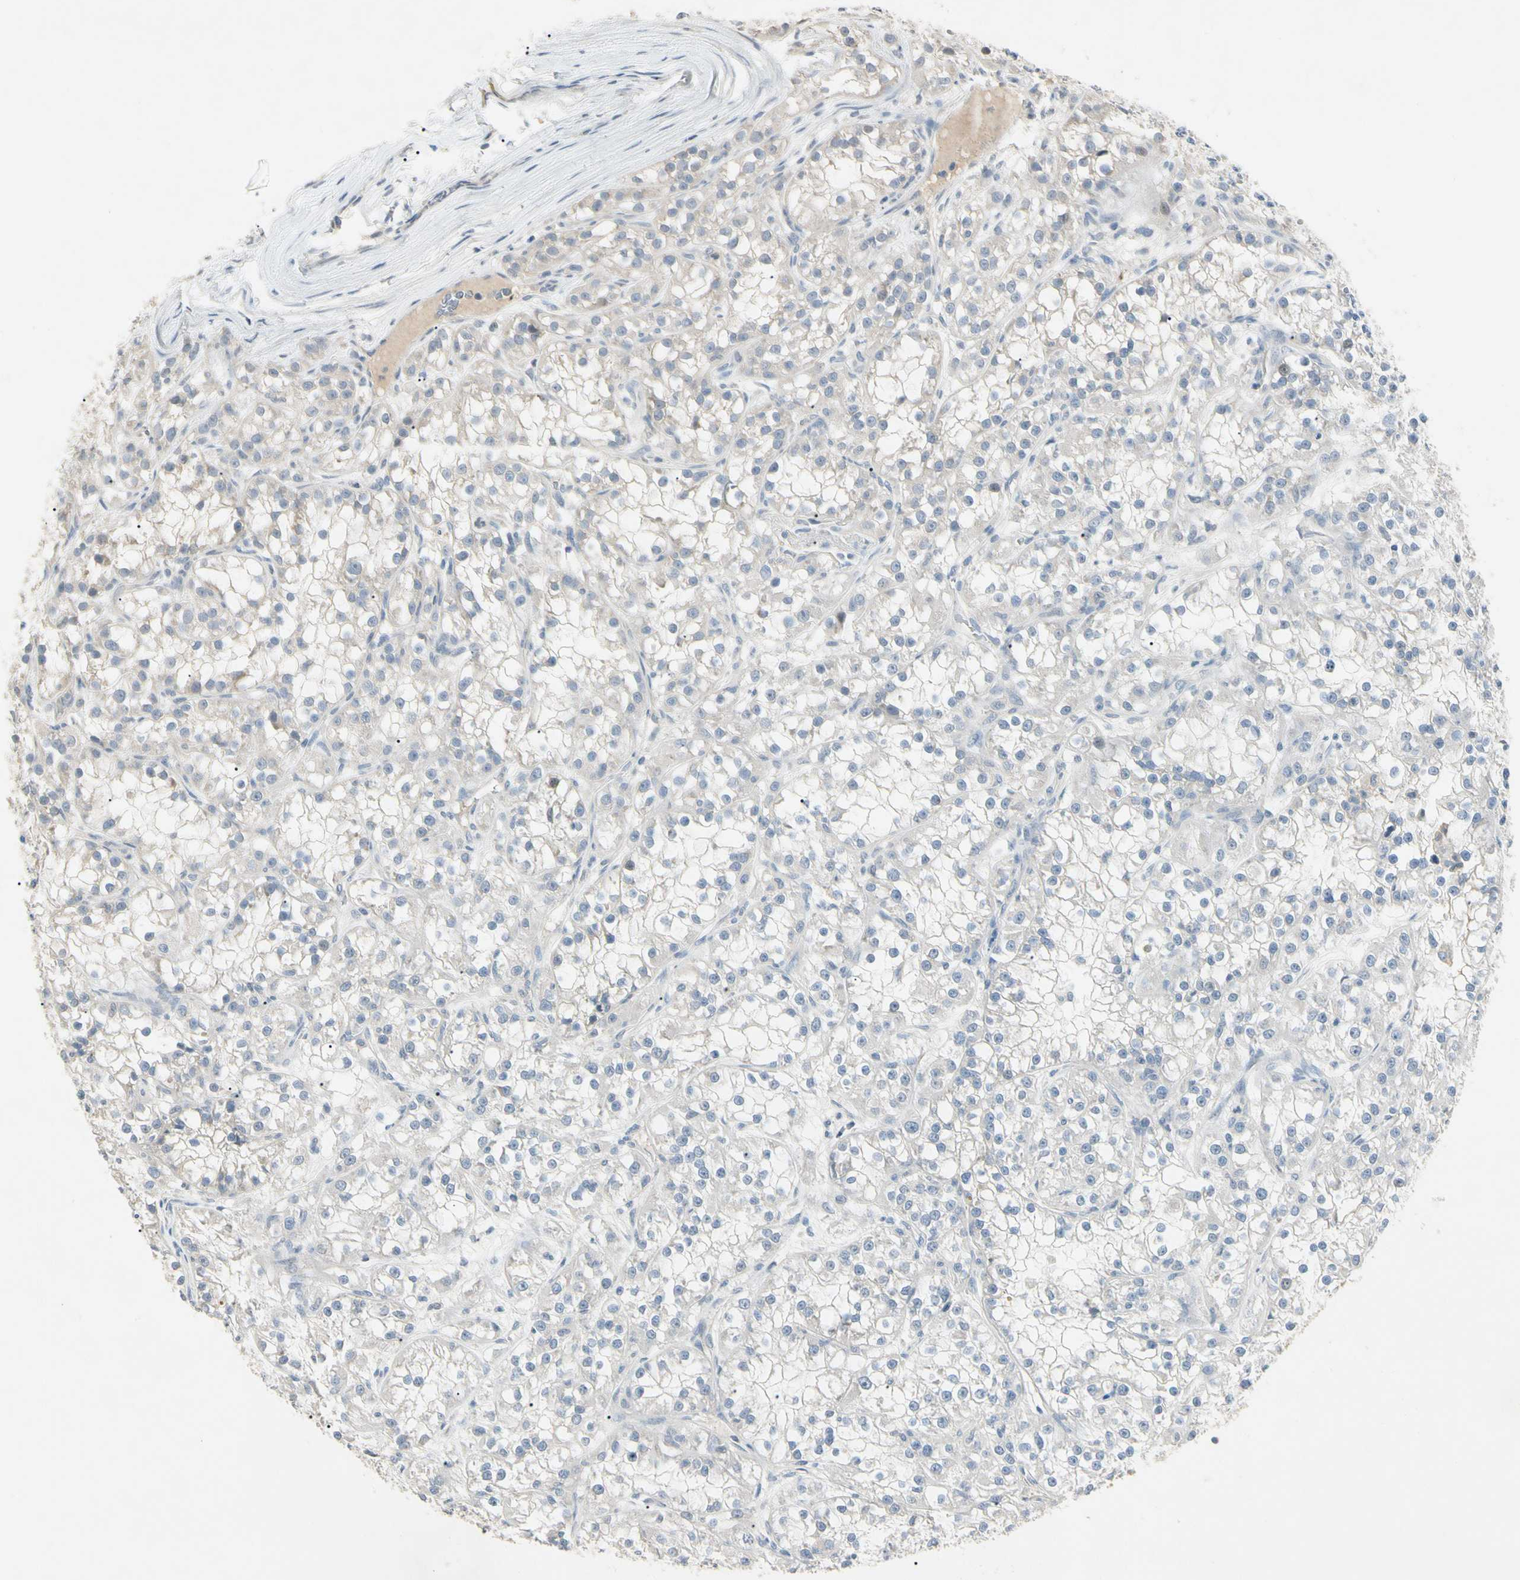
{"staining": {"intensity": "negative", "quantity": "none", "location": "none"}, "tissue": "renal cancer", "cell_type": "Tumor cells", "image_type": "cancer", "snomed": [{"axis": "morphology", "description": "Adenocarcinoma, NOS"}, {"axis": "topography", "description": "Kidney"}], "caption": "Tumor cells show no significant positivity in renal cancer (adenocarcinoma). (DAB immunohistochemistry (IHC) with hematoxylin counter stain).", "gene": "PRSS21", "patient": {"sex": "female", "age": 52}}